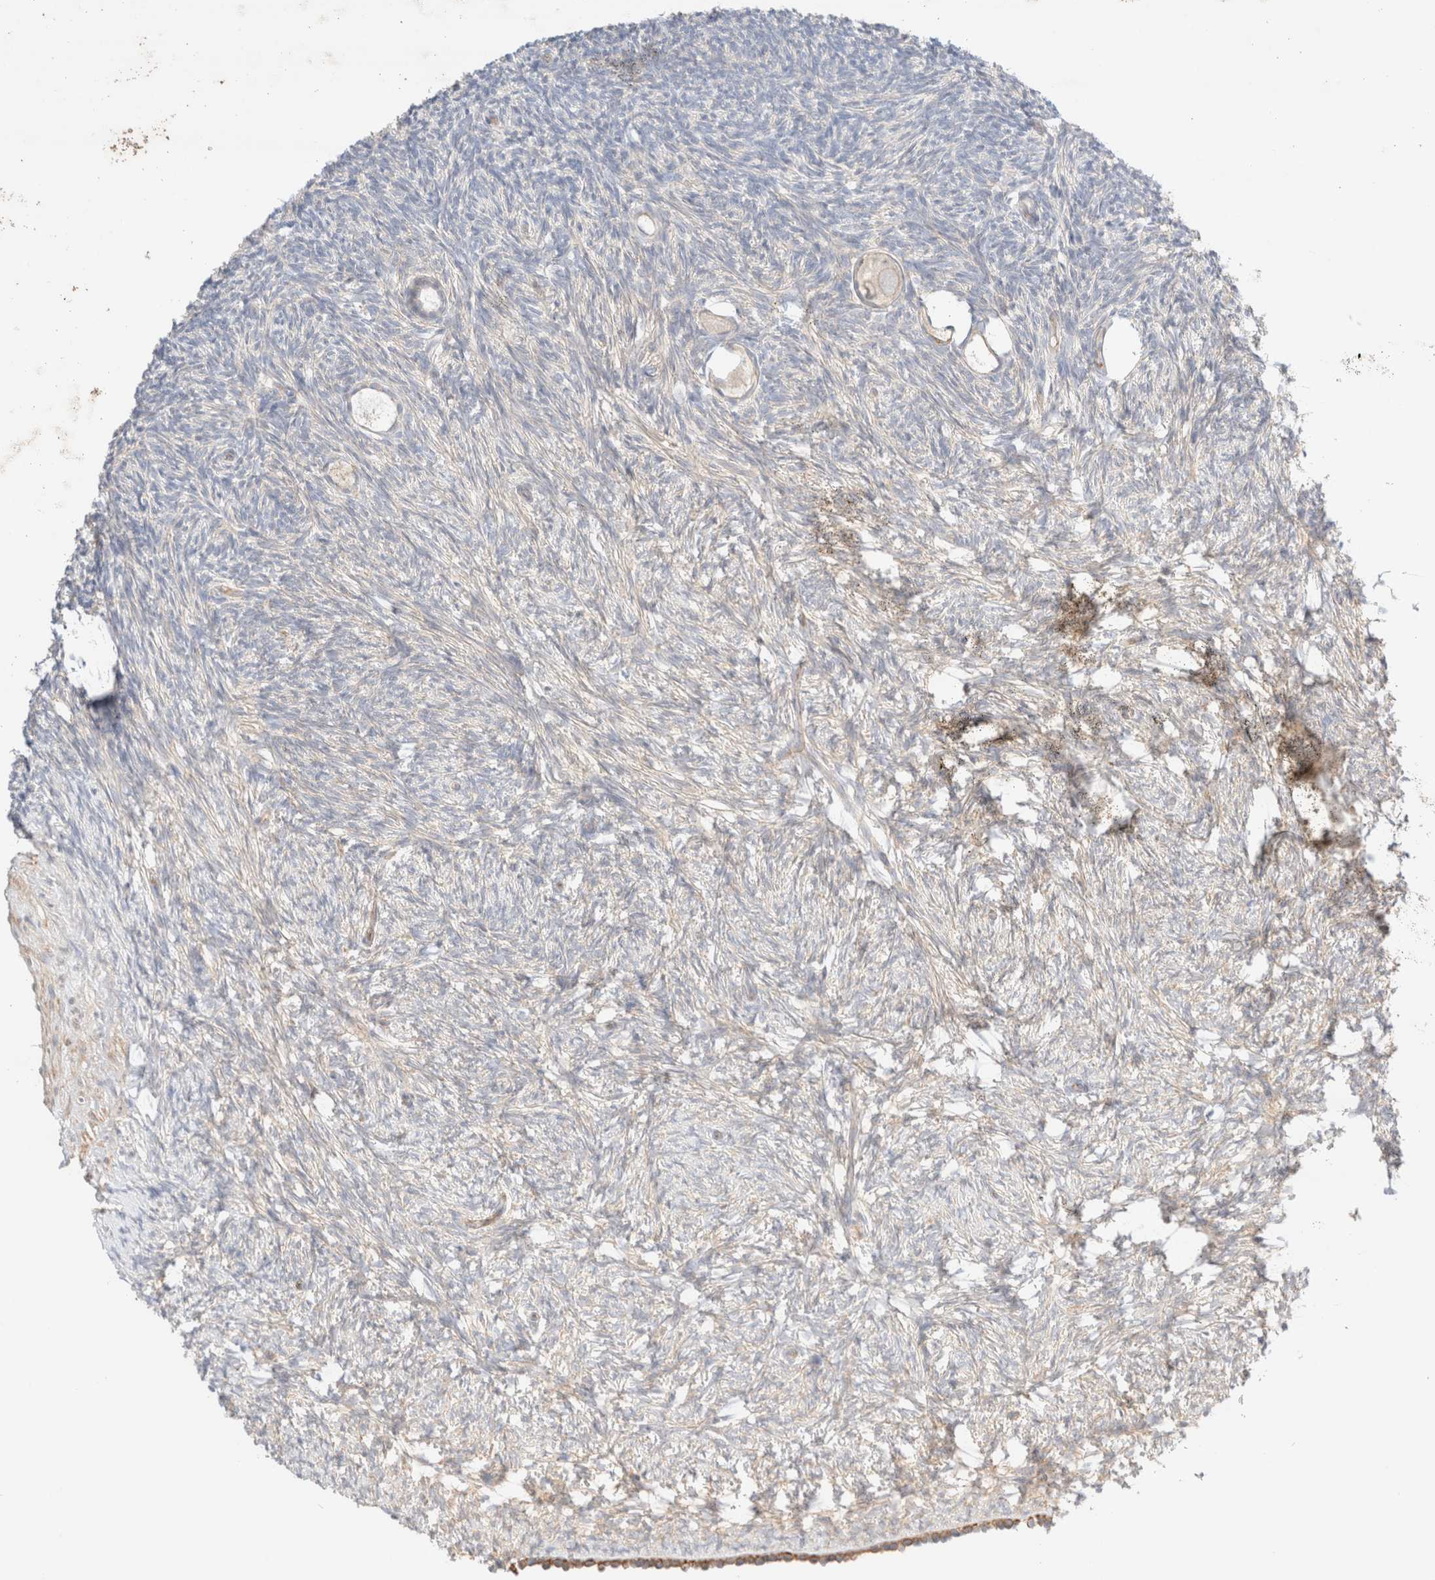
{"staining": {"intensity": "negative", "quantity": "none", "location": "none"}, "tissue": "ovary", "cell_type": "Follicle cells", "image_type": "normal", "snomed": [{"axis": "morphology", "description": "Normal tissue, NOS"}, {"axis": "topography", "description": "Ovary"}], "caption": "This image is of benign ovary stained with IHC to label a protein in brown with the nuclei are counter-stained blue. There is no positivity in follicle cells.", "gene": "NIBAN2", "patient": {"sex": "female", "age": 34}}